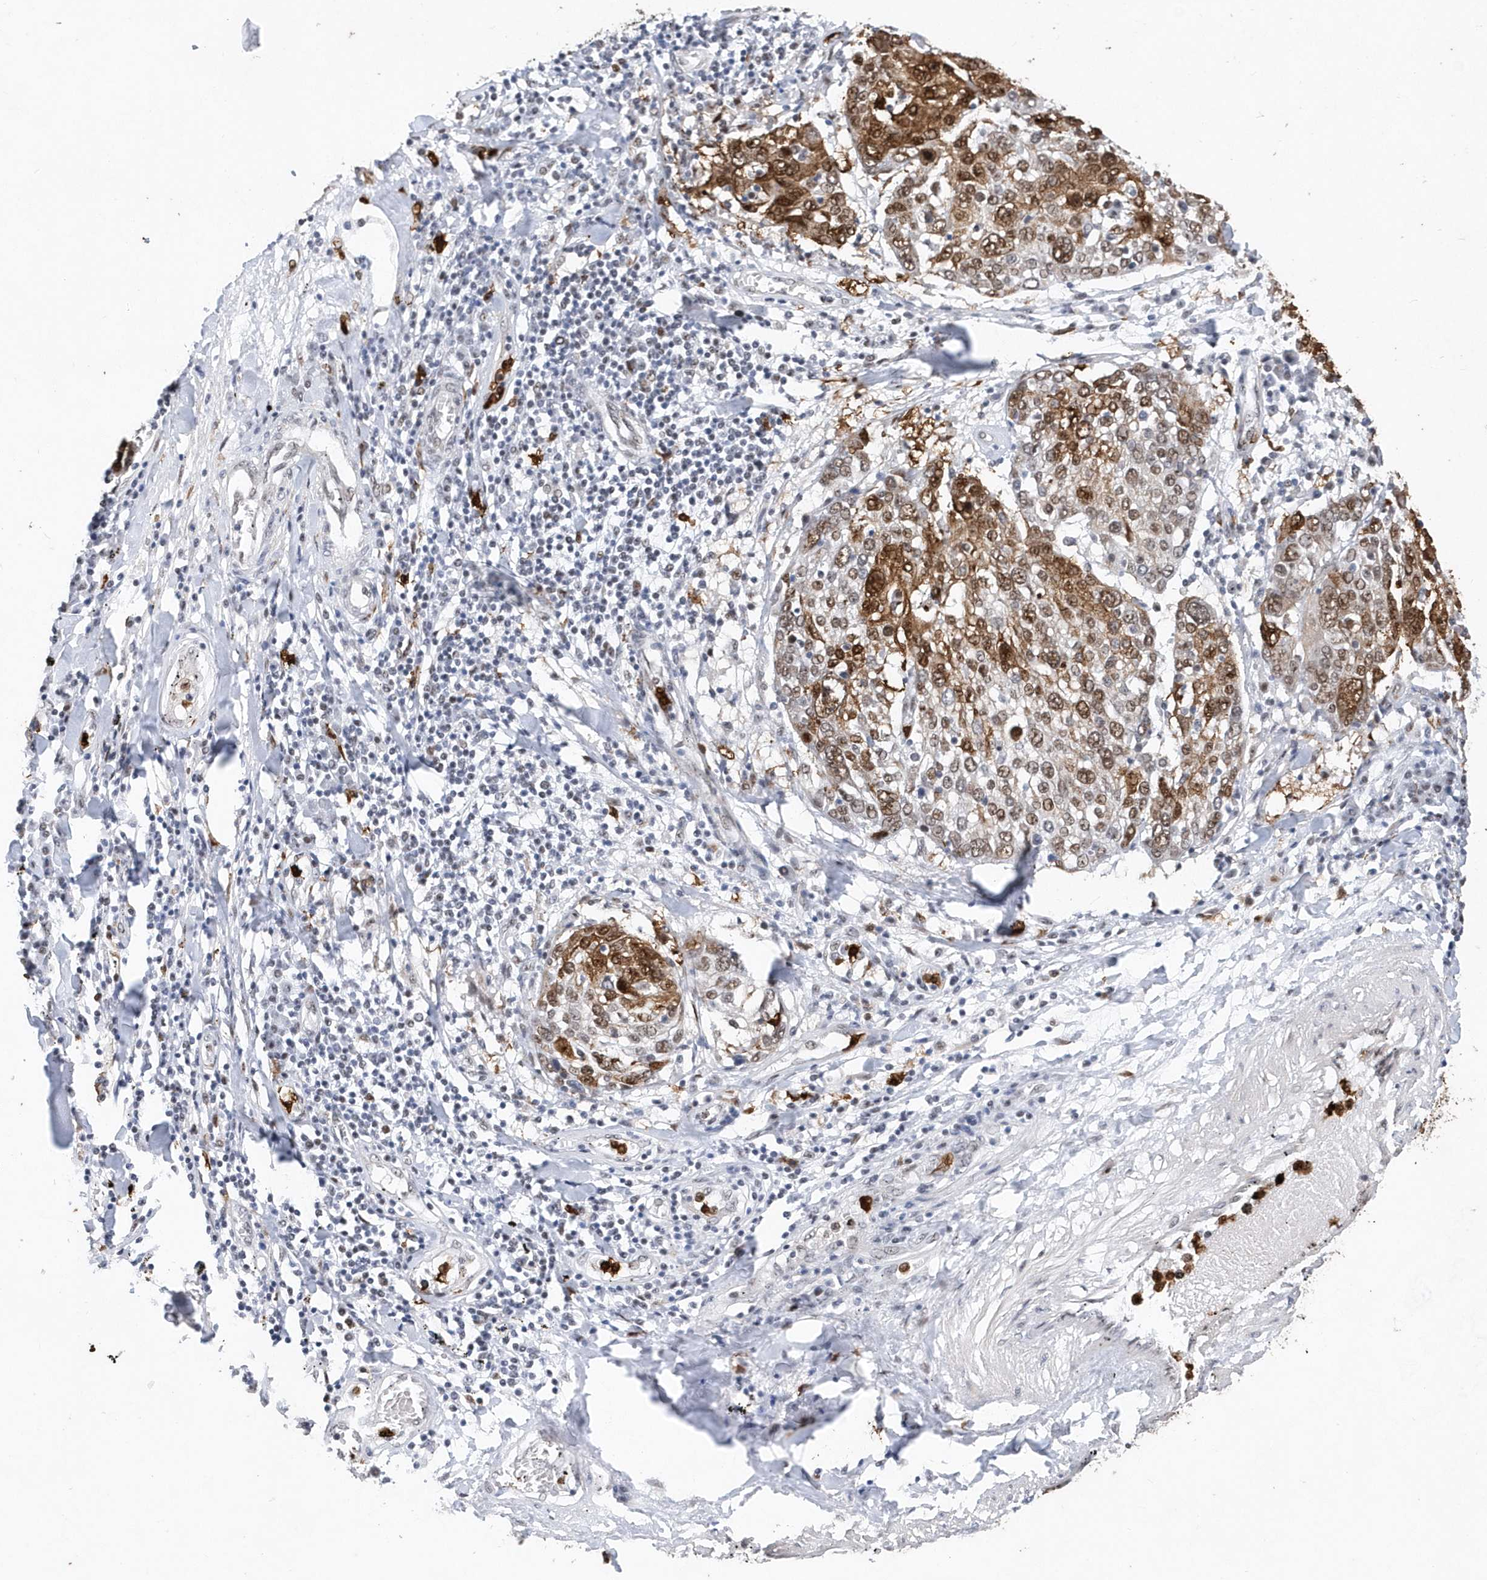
{"staining": {"intensity": "moderate", "quantity": ">75%", "location": "cytoplasmic/membranous,nuclear"}, "tissue": "lung cancer", "cell_type": "Tumor cells", "image_type": "cancer", "snomed": [{"axis": "morphology", "description": "Squamous cell carcinoma, NOS"}, {"axis": "topography", "description": "Lung"}], "caption": "A brown stain highlights moderate cytoplasmic/membranous and nuclear staining of a protein in squamous cell carcinoma (lung) tumor cells.", "gene": "RPP30", "patient": {"sex": "male", "age": 65}}